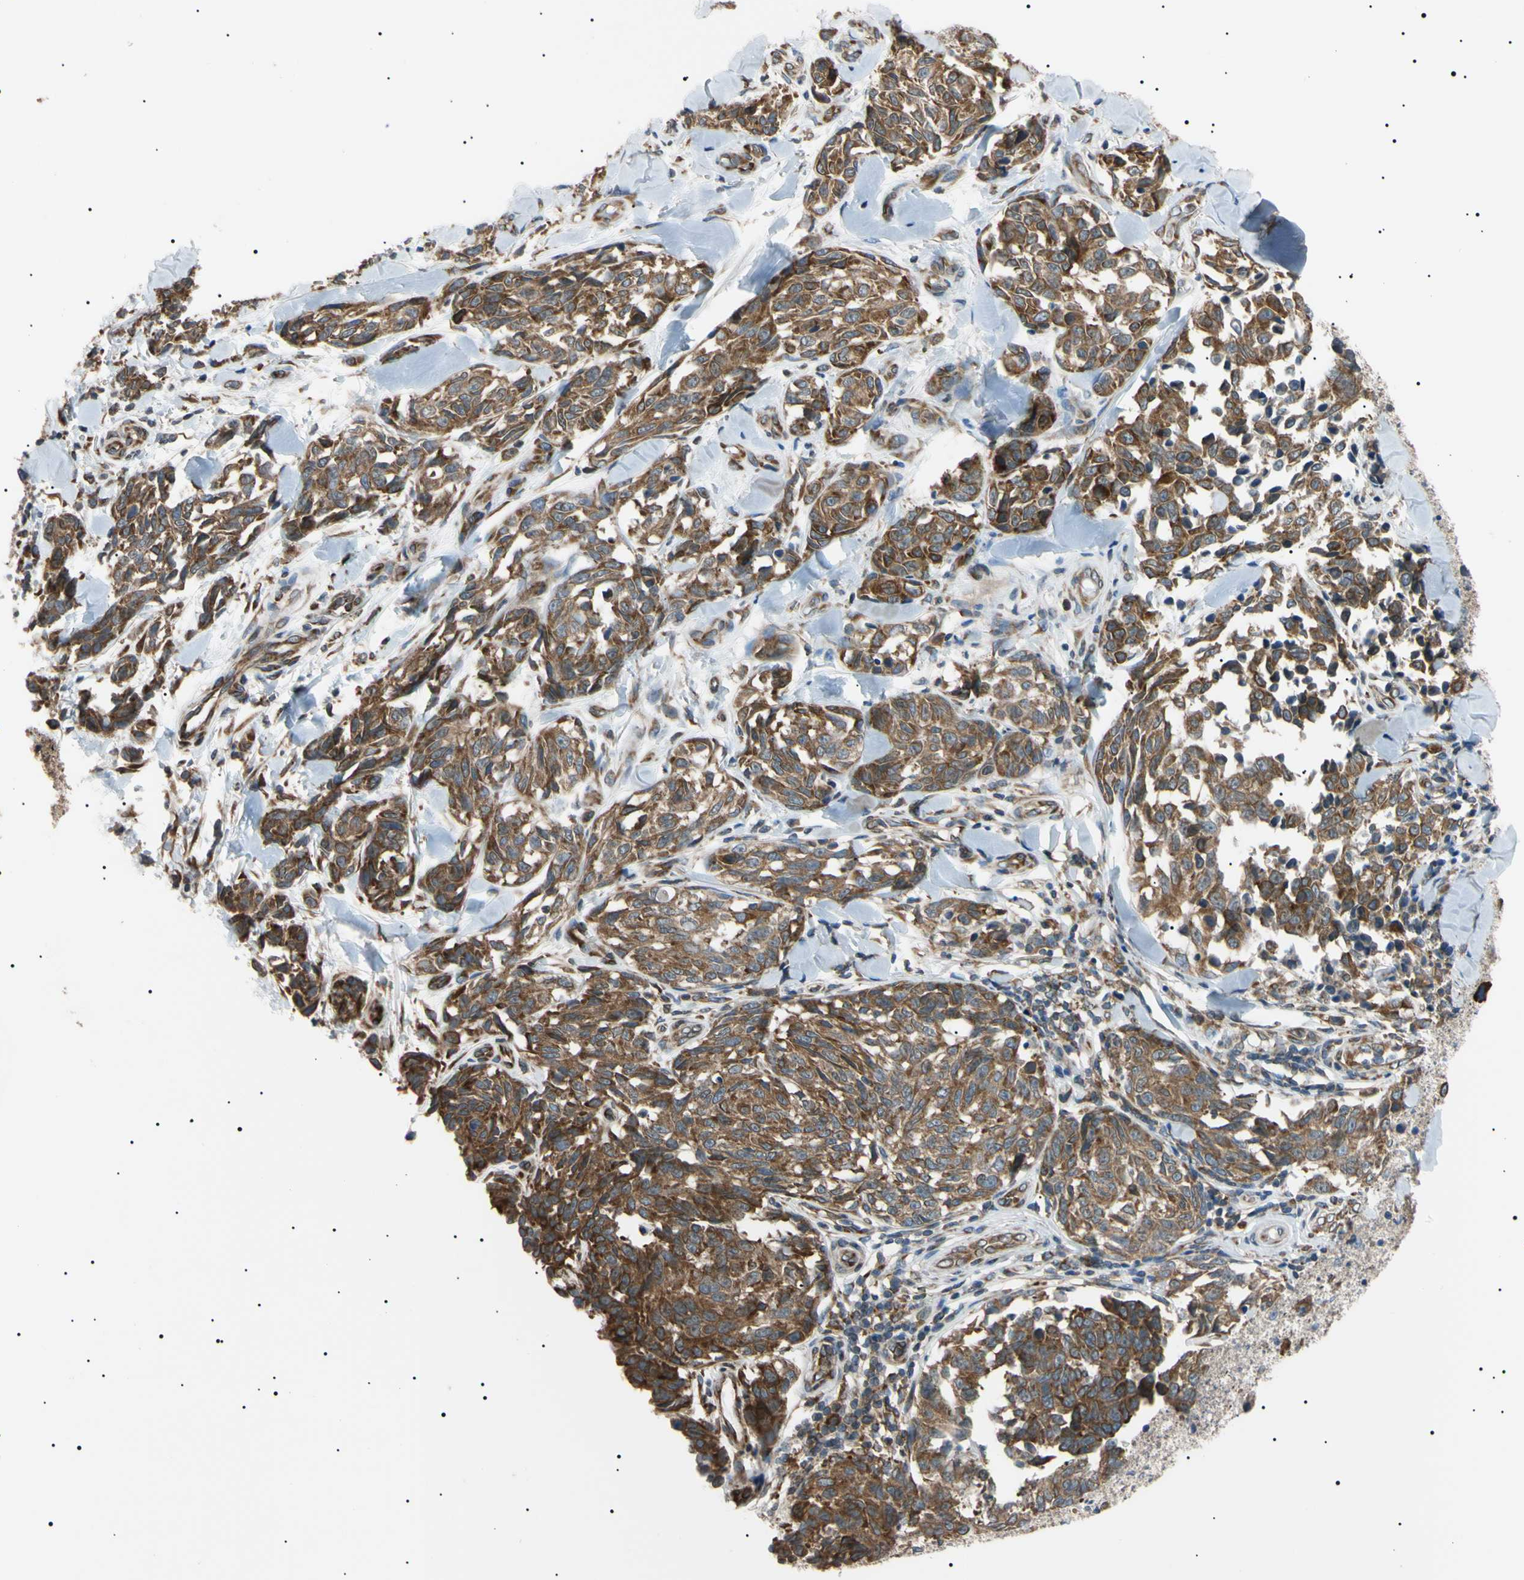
{"staining": {"intensity": "moderate", "quantity": ">75%", "location": "cytoplasmic/membranous"}, "tissue": "melanoma", "cell_type": "Tumor cells", "image_type": "cancer", "snomed": [{"axis": "morphology", "description": "Malignant melanoma, NOS"}, {"axis": "topography", "description": "Skin"}], "caption": "Immunohistochemical staining of malignant melanoma shows medium levels of moderate cytoplasmic/membranous staining in about >75% of tumor cells.", "gene": "VAPA", "patient": {"sex": "female", "age": 64}}